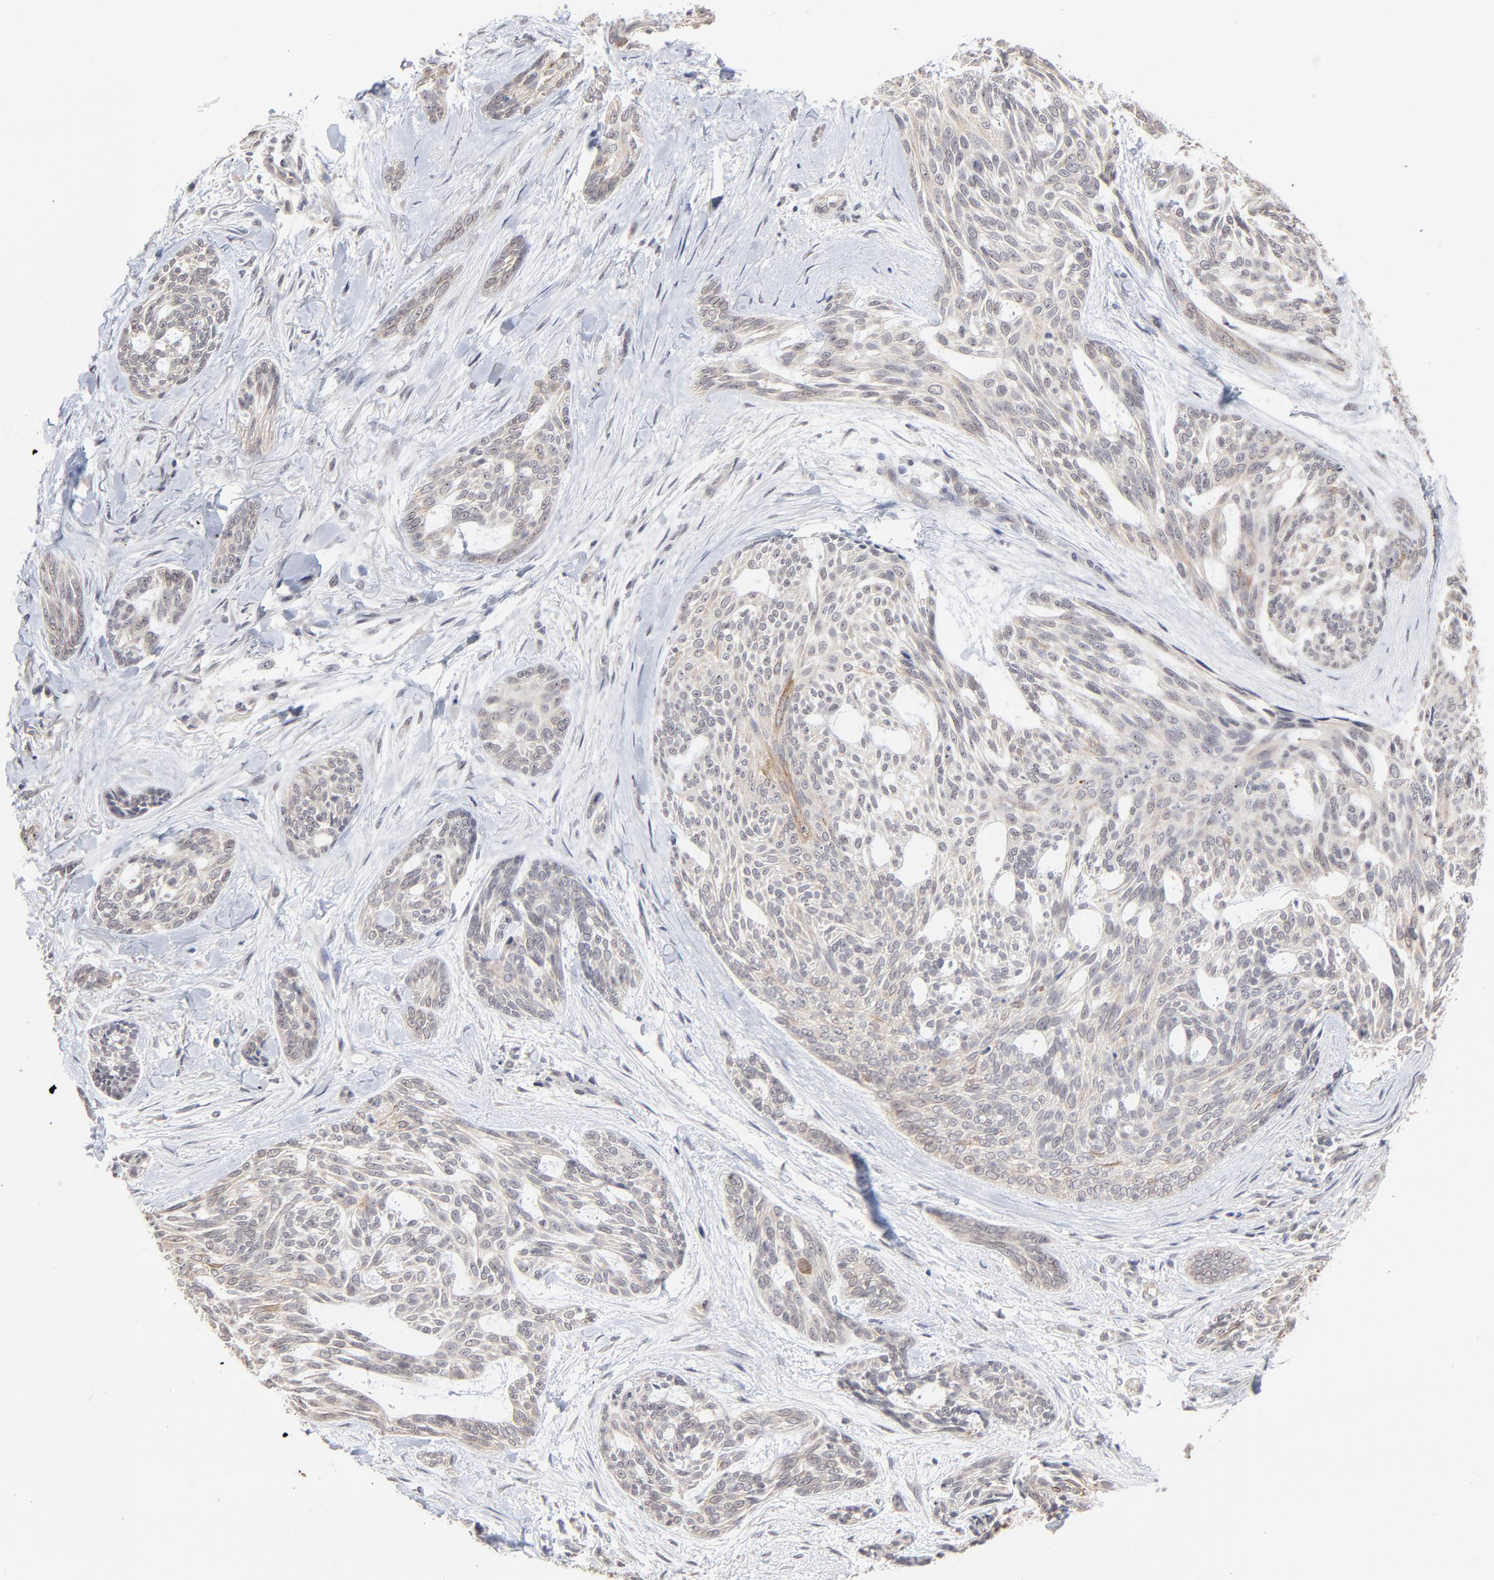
{"staining": {"intensity": "negative", "quantity": "none", "location": "none"}, "tissue": "skin cancer", "cell_type": "Tumor cells", "image_type": "cancer", "snomed": [{"axis": "morphology", "description": "Normal tissue, NOS"}, {"axis": "morphology", "description": "Basal cell carcinoma"}, {"axis": "topography", "description": "Skin"}], "caption": "Immunohistochemistry of skin cancer (basal cell carcinoma) displays no positivity in tumor cells. Nuclei are stained in blue.", "gene": "FAM199X", "patient": {"sex": "female", "age": 71}}